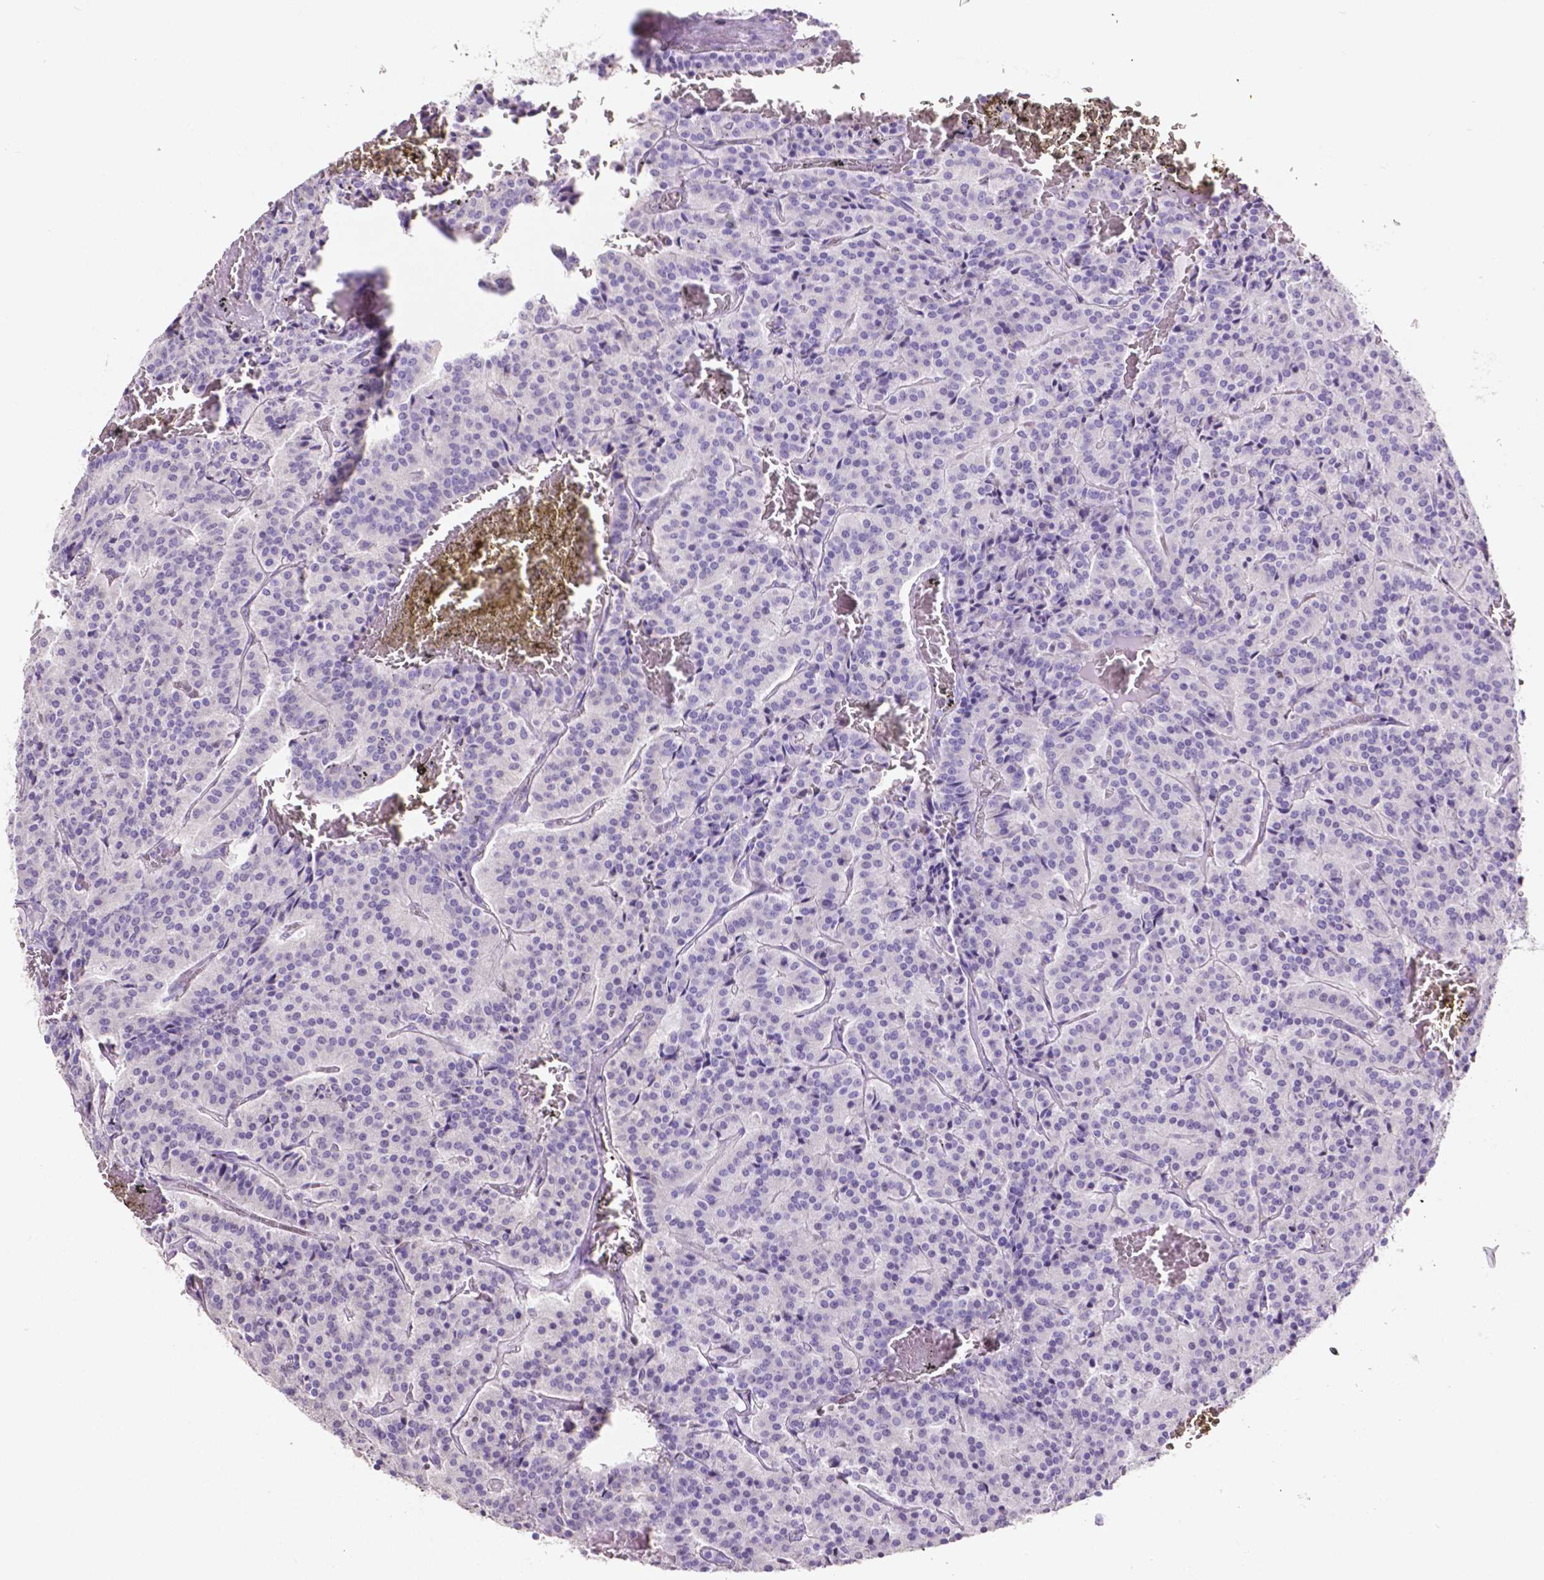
{"staining": {"intensity": "negative", "quantity": "none", "location": "none"}, "tissue": "carcinoid", "cell_type": "Tumor cells", "image_type": "cancer", "snomed": [{"axis": "morphology", "description": "Carcinoid, malignant, NOS"}, {"axis": "topography", "description": "Lung"}], "caption": "Image shows no protein expression in tumor cells of malignant carcinoid tissue.", "gene": "SLC22A2", "patient": {"sex": "male", "age": 70}}